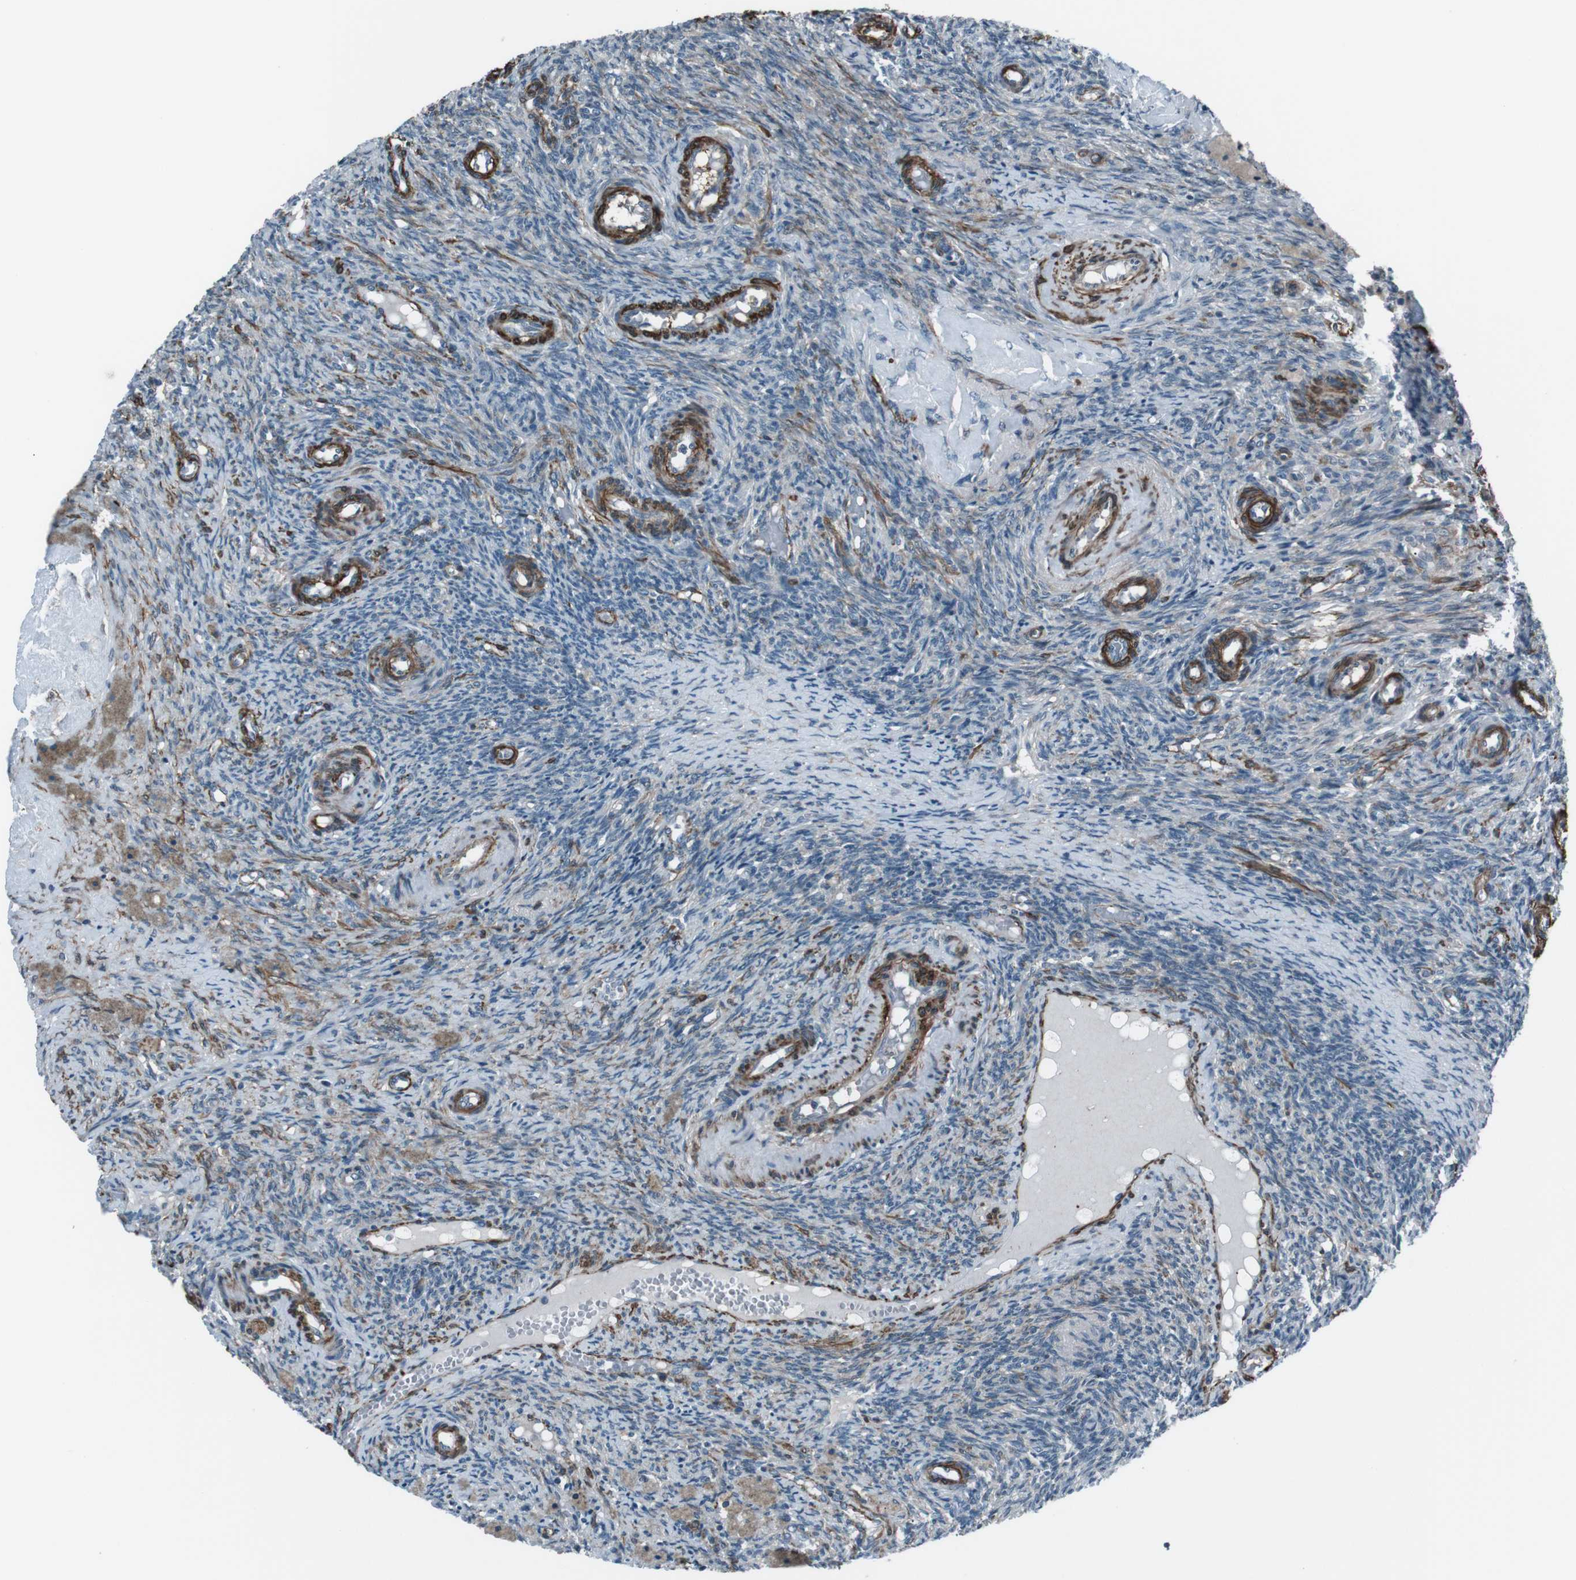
{"staining": {"intensity": "moderate", "quantity": "25%-75%", "location": "cytoplasmic/membranous"}, "tissue": "ovary", "cell_type": "Ovarian stroma cells", "image_type": "normal", "snomed": [{"axis": "morphology", "description": "Normal tissue, NOS"}, {"axis": "topography", "description": "Ovary"}], "caption": "Immunohistochemistry (DAB) staining of normal ovary displays moderate cytoplasmic/membranous protein positivity in approximately 25%-75% of ovarian stroma cells.", "gene": "PDLIM5", "patient": {"sex": "female", "age": 41}}